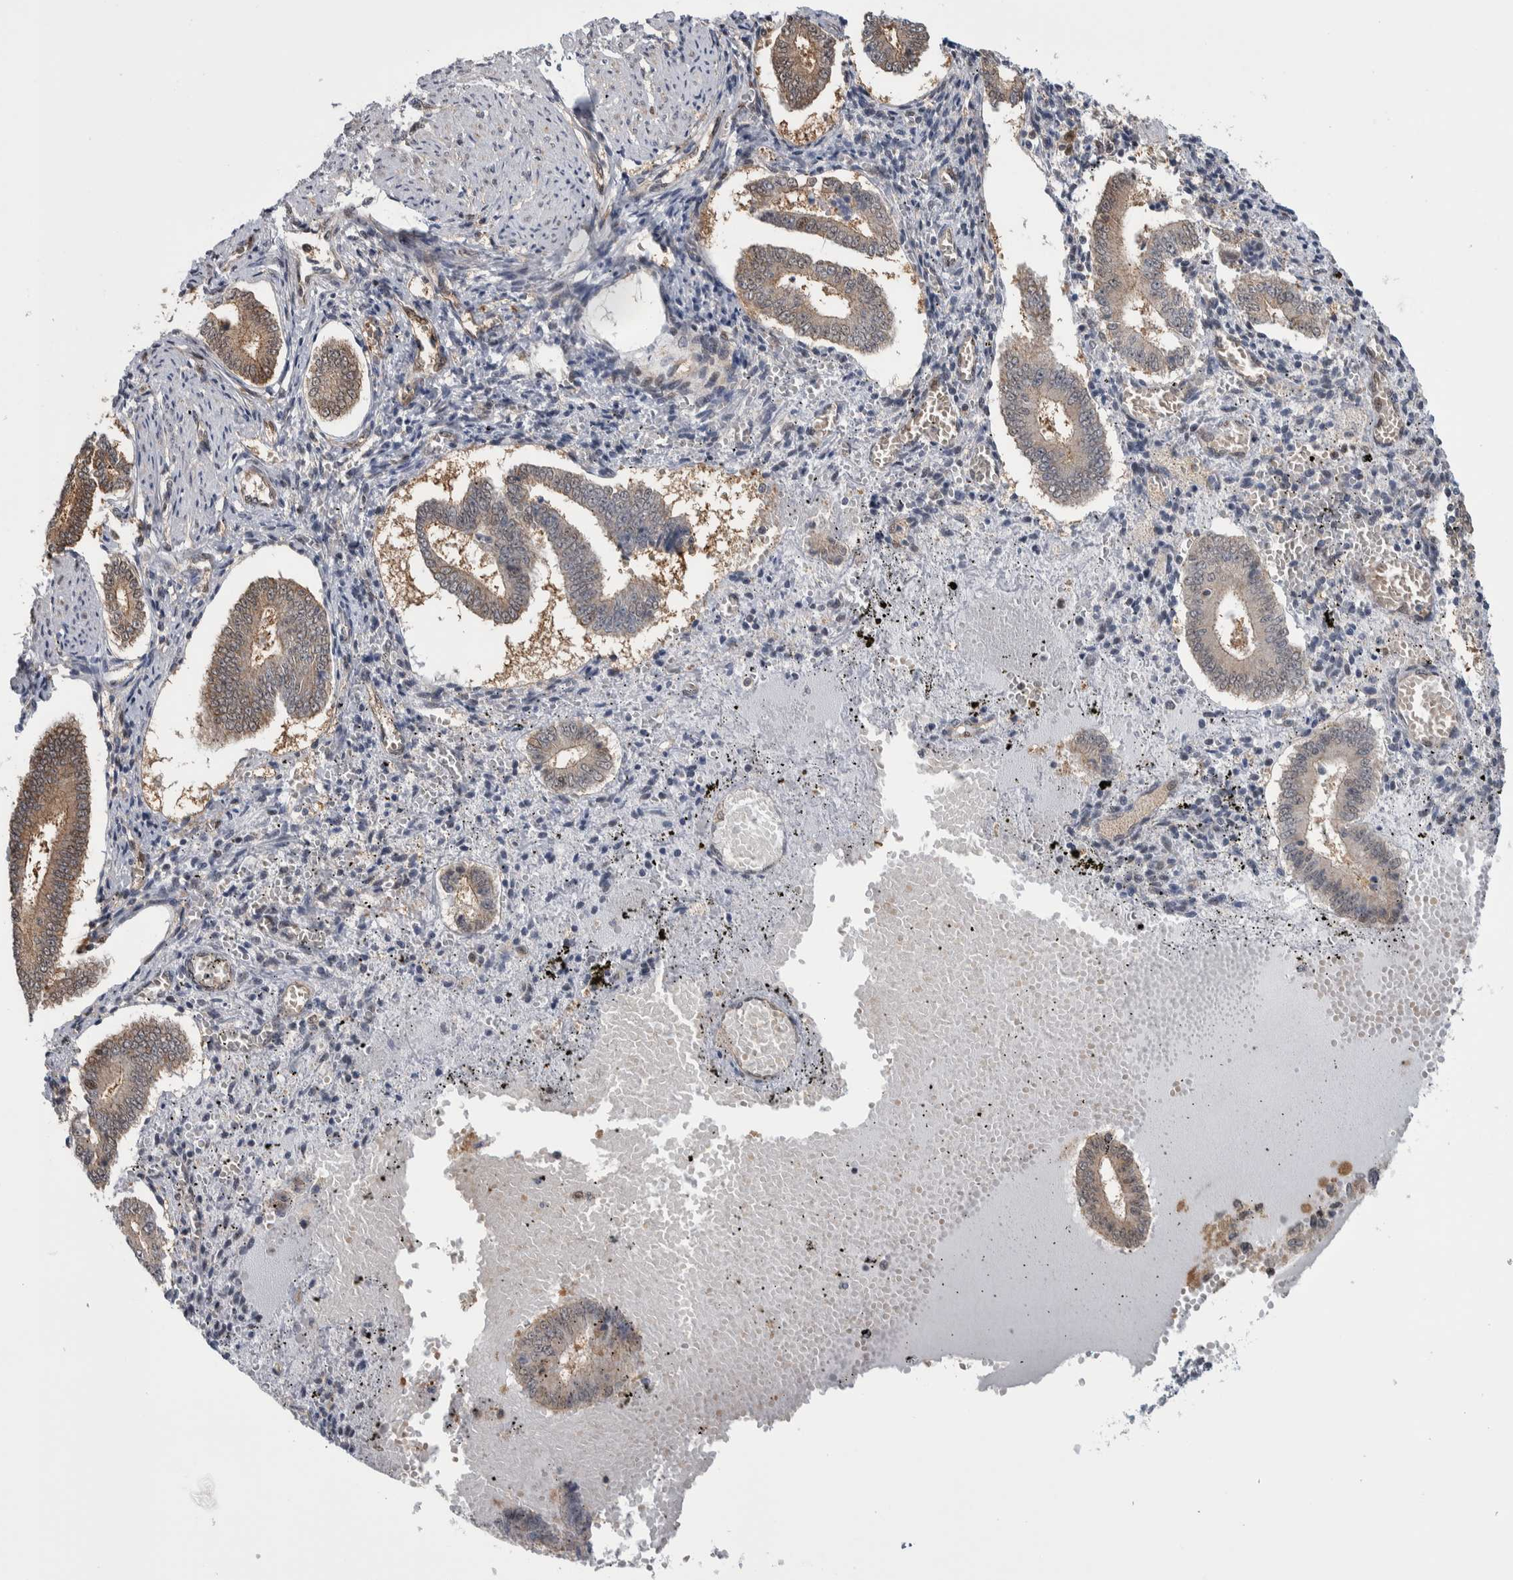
{"staining": {"intensity": "negative", "quantity": "none", "location": "none"}, "tissue": "endometrium", "cell_type": "Cells in endometrial stroma", "image_type": "normal", "snomed": [{"axis": "morphology", "description": "Normal tissue, NOS"}, {"axis": "topography", "description": "Endometrium"}], "caption": "The histopathology image shows no significant positivity in cells in endometrial stroma of endometrium.", "gene": "PTPA", "patient": {"sex": "female", "age": 42}}